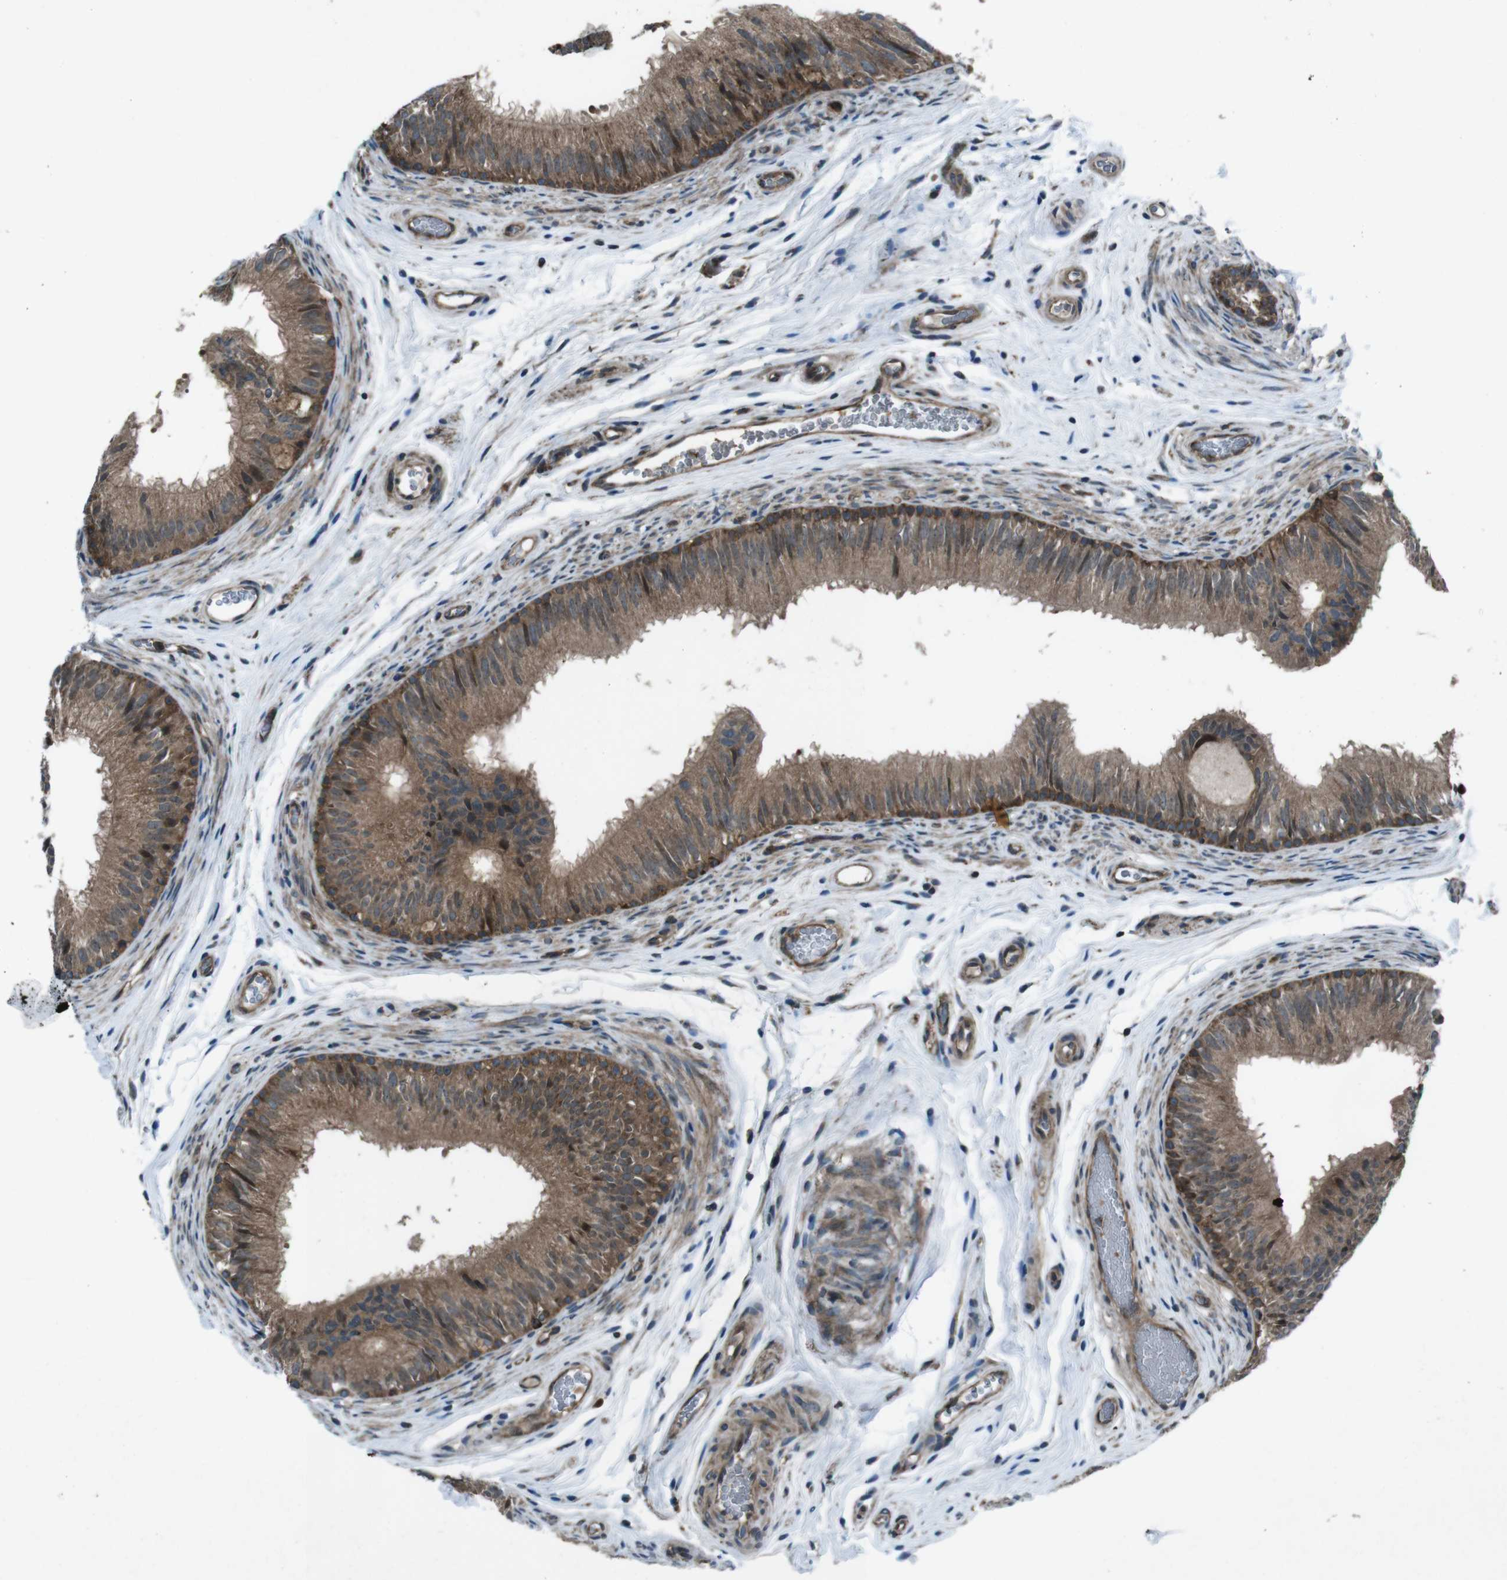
{"staining": {"intensity": "moderate", "quantity": ">75%", "location": "cytoplasmic/membranous"}, "tissue": "epididymis", "cell_type": "Glandular cells", "image_type": "normal", "snomed": [{"axis": "morphology", "description": "Normal tissue, NOS"}, {"axis": "topography", "description": "Epididymis"}], "caption": "Immunohistochemical staining of benign epididymis exhibits medium levels of moderate cytoplasmic/membranous staining in about >75% of glandular cells.", "gene": "SLC27A4", "patient": {"sex": "male", "age": 36}}